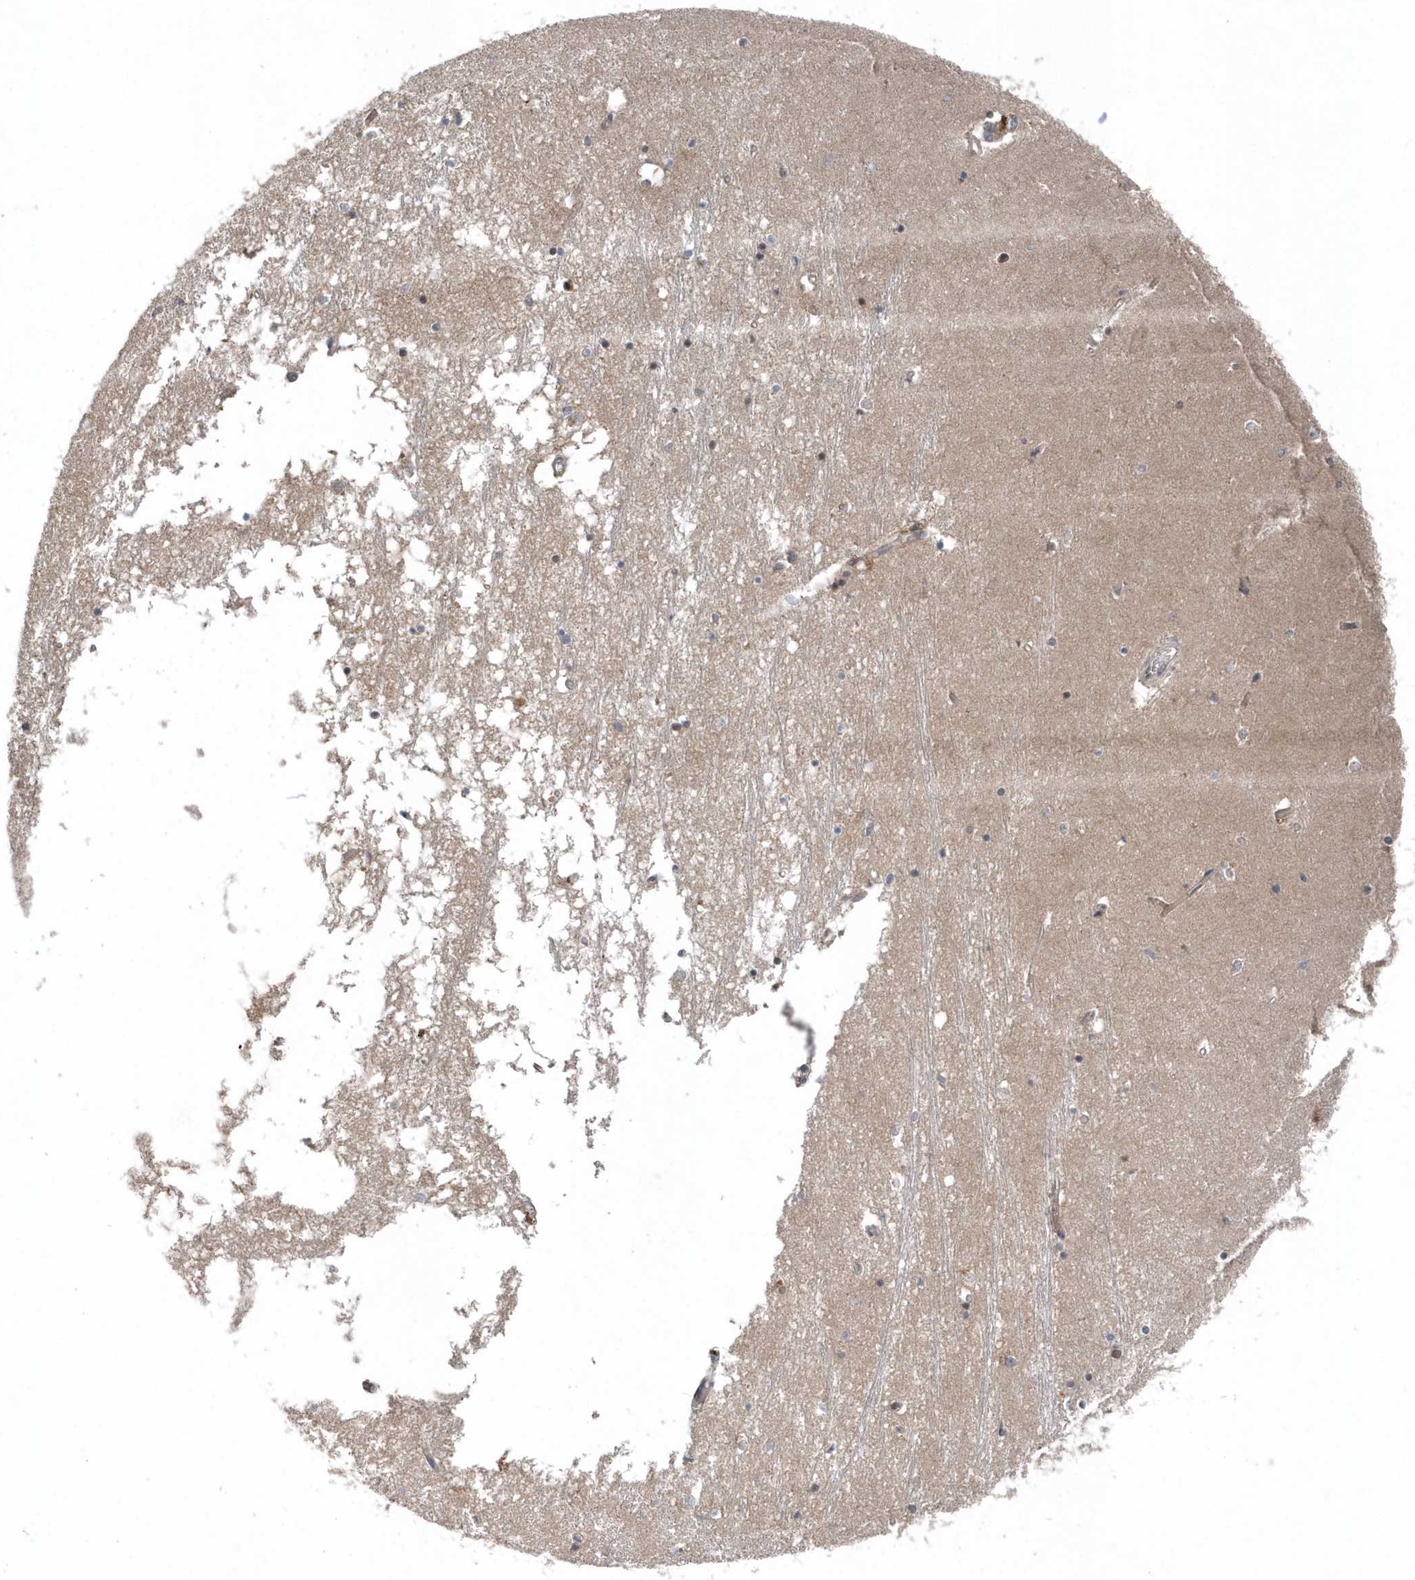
{"staining": {"intensity": "weak", "quantity": "25%-75%", "location": "nuclear"}, "tissue": "hippocampus", "cell_type": "Glial cells", "image_type": "normal", "snomed": [{"axis": "morphology", "description": "Normal tissue, NOS"}, {"axis": "topography", "description": "Hippocampus"}], "caption": "Normal hippocampus shows weak nuclear staining in approximately 25%-75% of glial cells, visualized by immunohistochemistry.", "gene": "QTRT2", "patient": {"sex": "male", "age": 70}}